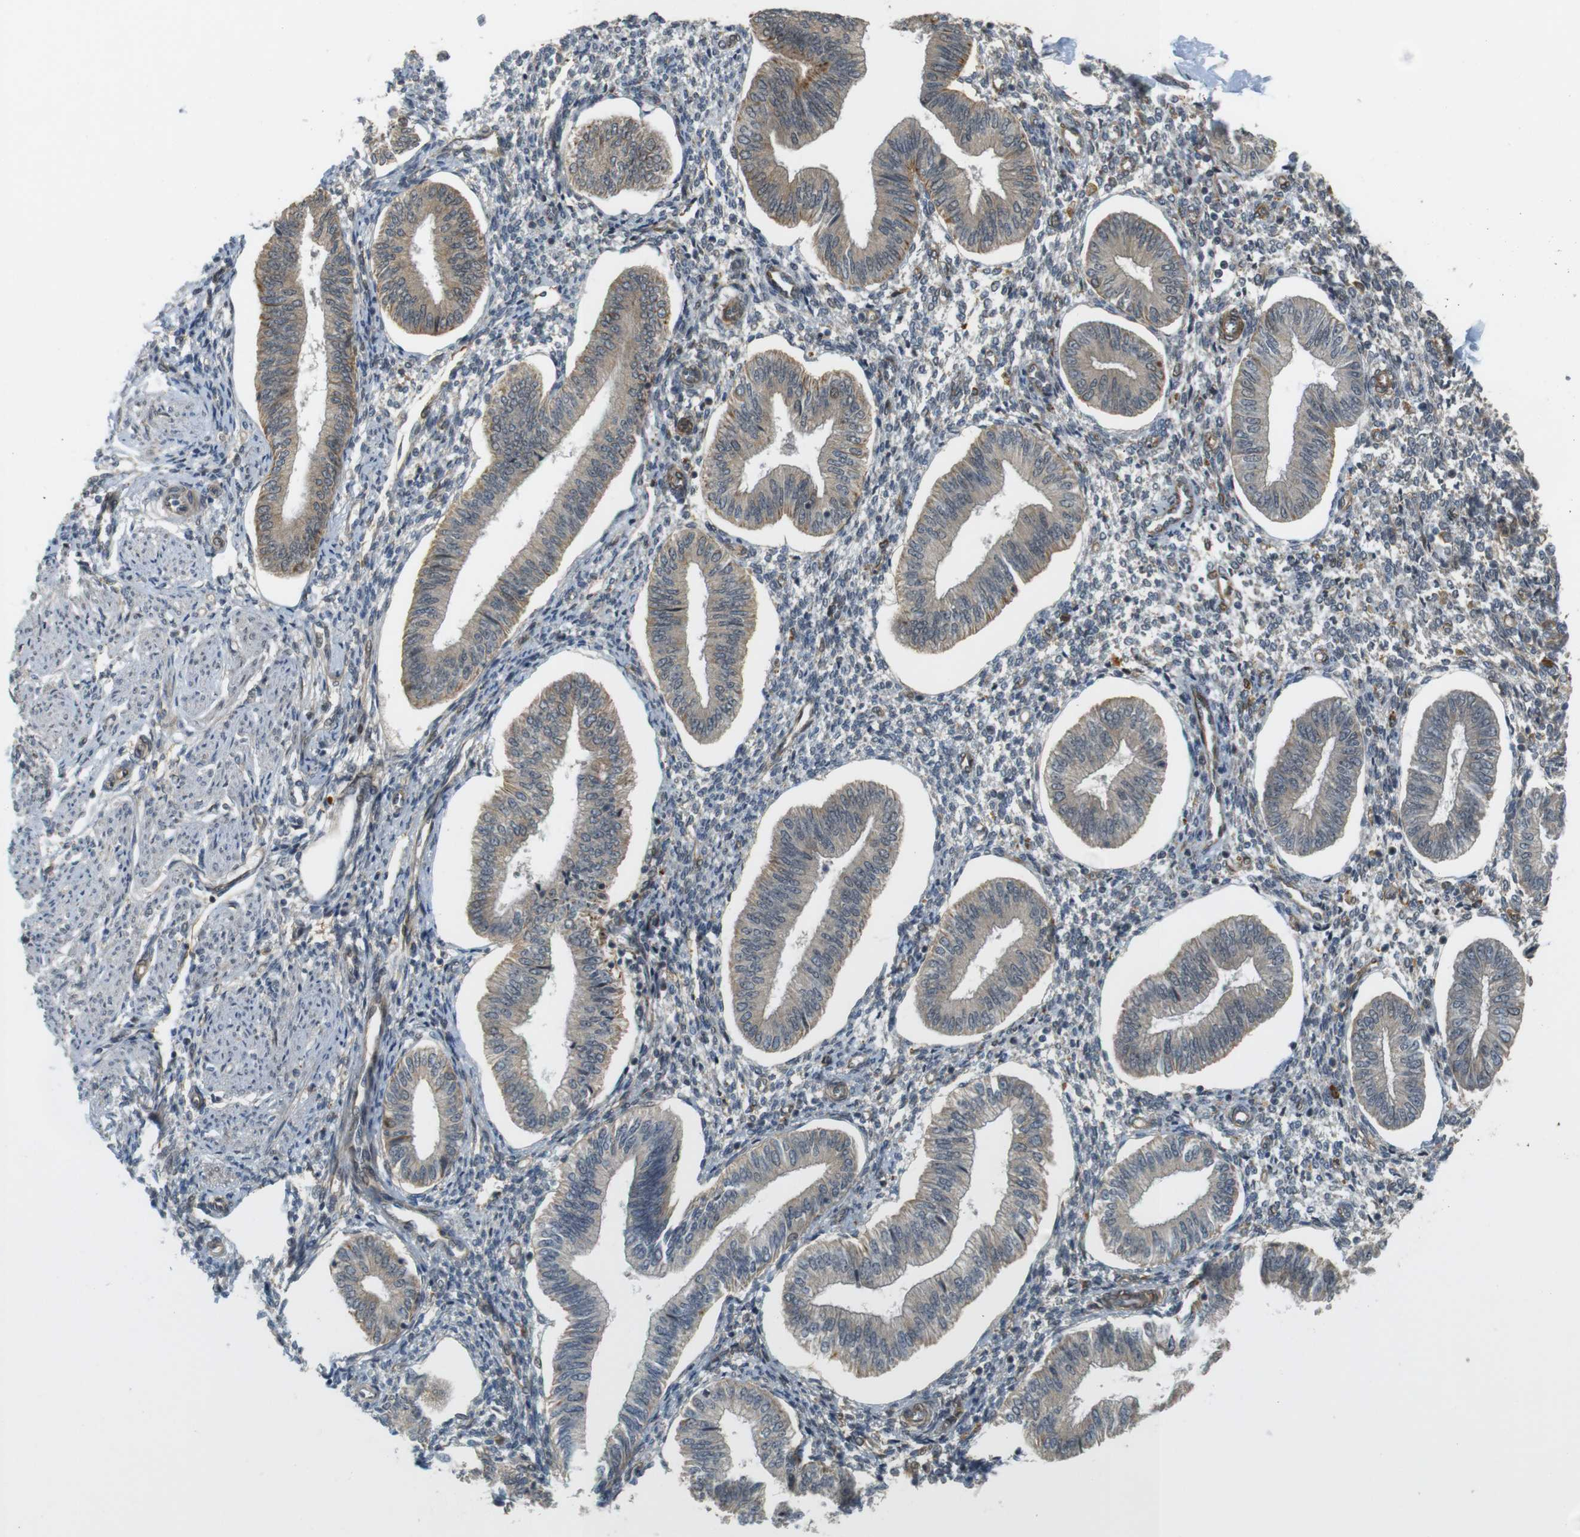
{"staining": {"intensity": "weak", "quantity": "<25%", "location": "cytoplasmic/membranous"}, "tissue": "endometrium", "cell_type": "Cells in endometrial stroma", "image_type": "normal", "snomed": [{"axis": "morphology", "description": "Normal tissue, NOS"}, {"axis": "topography", "description": "Endometrium"}], "caption": "Immunohistochemistry of normal human endometrium shows no positivity in cells in endometrial stroma.", "gene": "TSPAN9", "patient": {"sex": "female", "age": 50}}